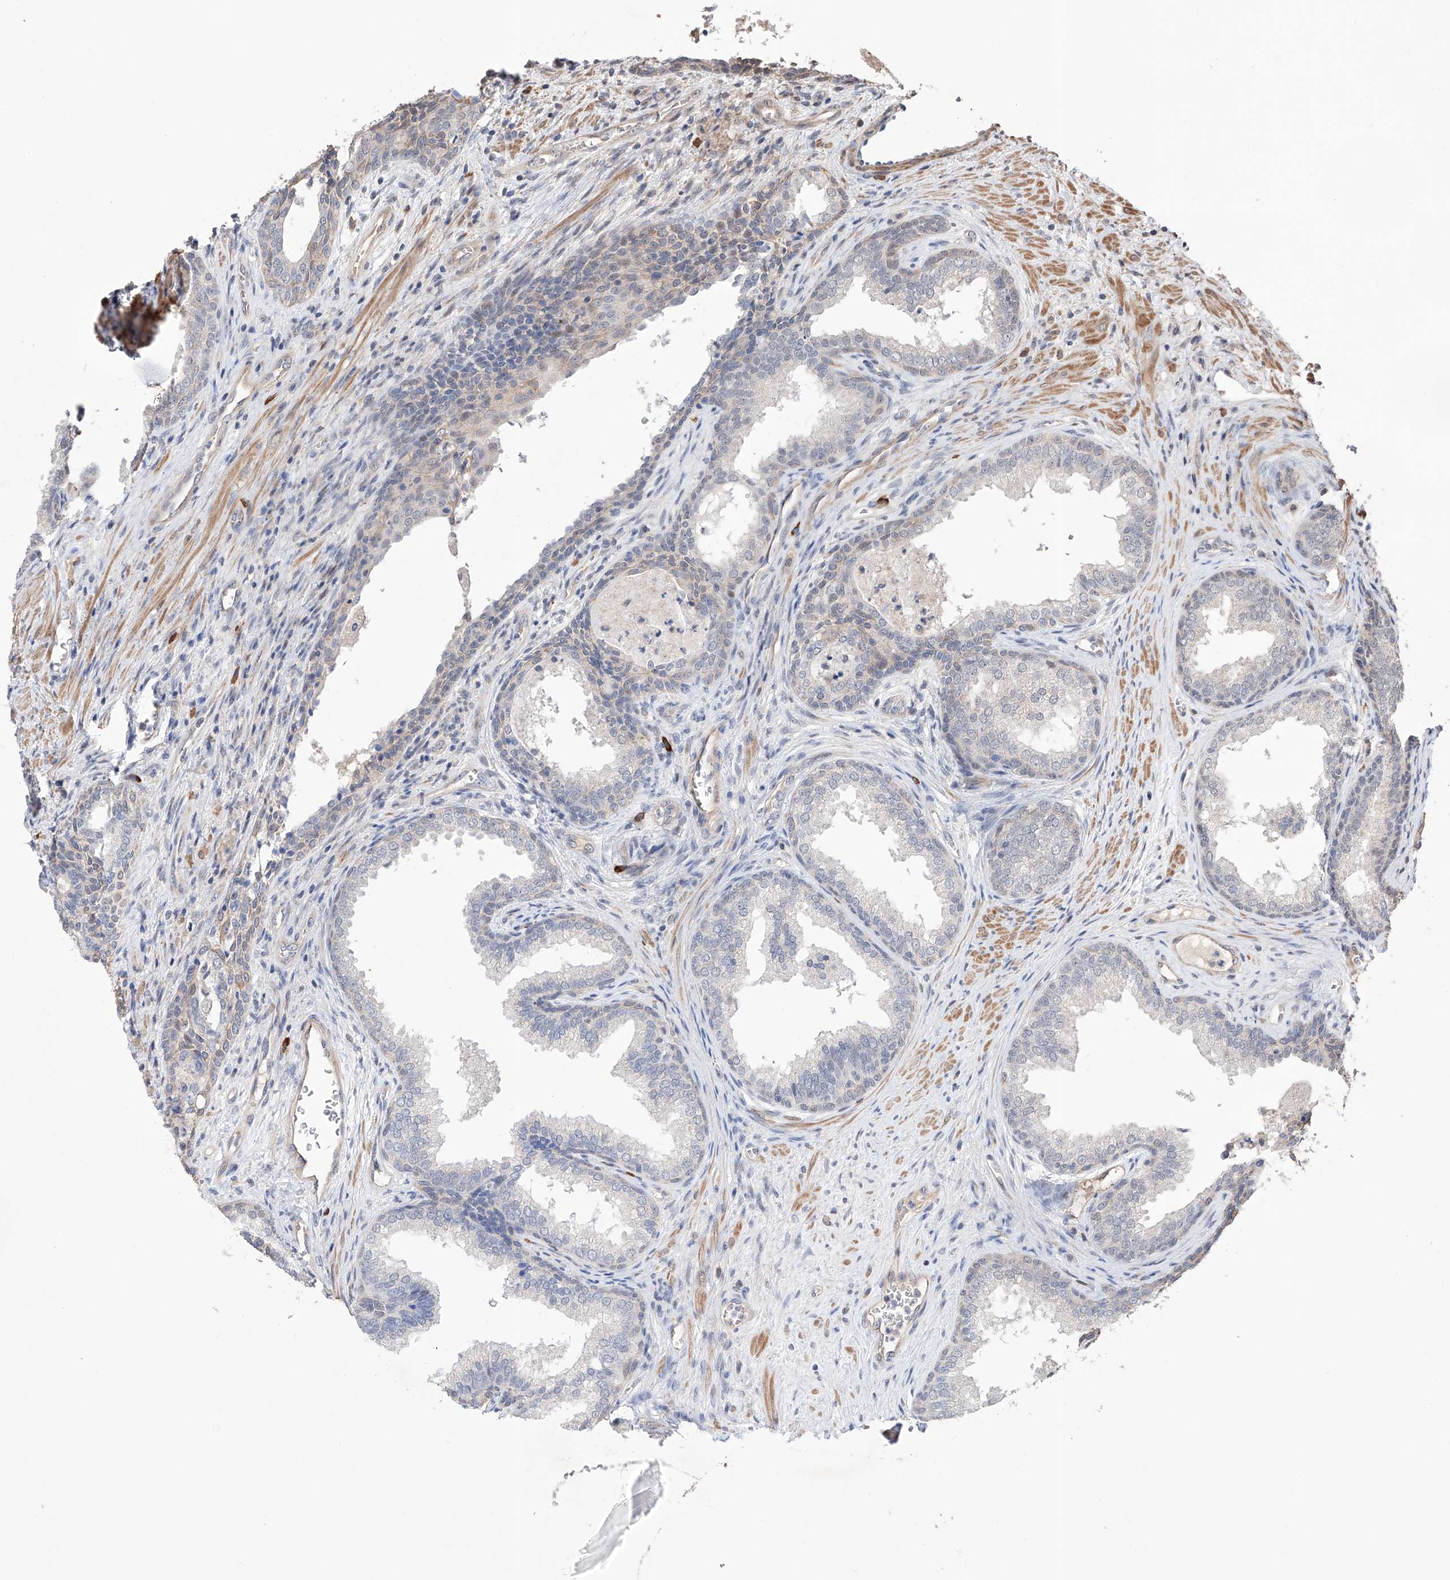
{"staining": {"intensity": "weak", "quantity": "<25%", "location": "cytoplasmic/membranous"}, "tissue": "prostate", "cell_type": "Glandular cells", "image_type": "normal", "snomed": [{"axis": "morphology", "description": "Normal tissue, NOS"}, {"axis": "topography", "description": "Prostate"}], "caption": "Histopathology image shows no significant protein positivity in glandular cells of unremarkable prostate.", "gene": "AFG1L", "patient": {"sex": "male", "age": 76}}